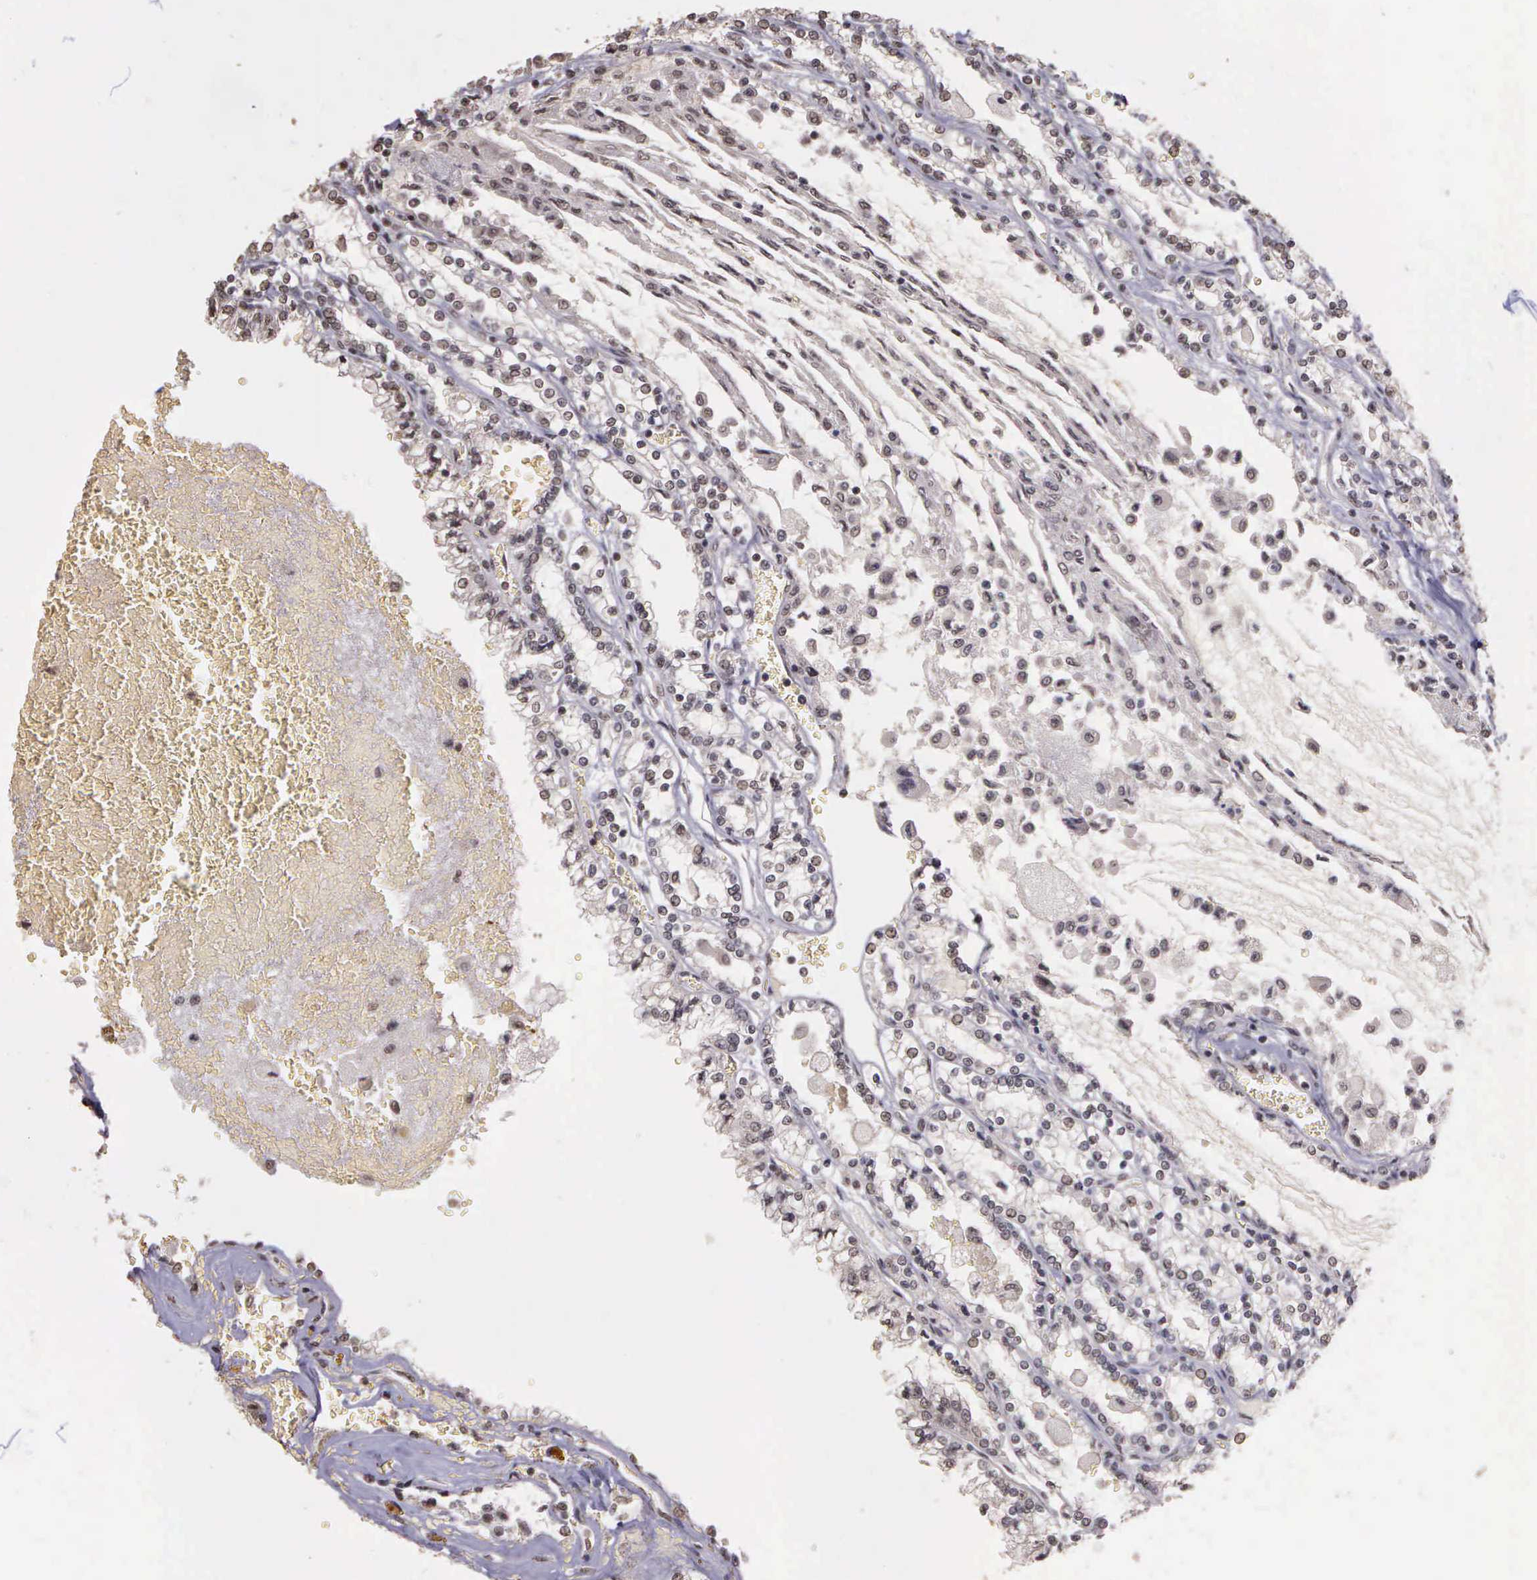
{"staining": {"intensity": "negative", "quantity": "none", "location": "none"}, "tissue": "renal cancer", "cell_type": "Tumor cells", "image_type": "cancer", "snomed": [{"axis": "morphology", "description": "Adenocarcinoma, NOS"}, {"axis": "topography", "description": "Kidney"}], "caption": "There is no significant expression in tumor cells of renal cancer.", "gene": "ARMCX5", "patient": {"sex": "female", "age": 56}}